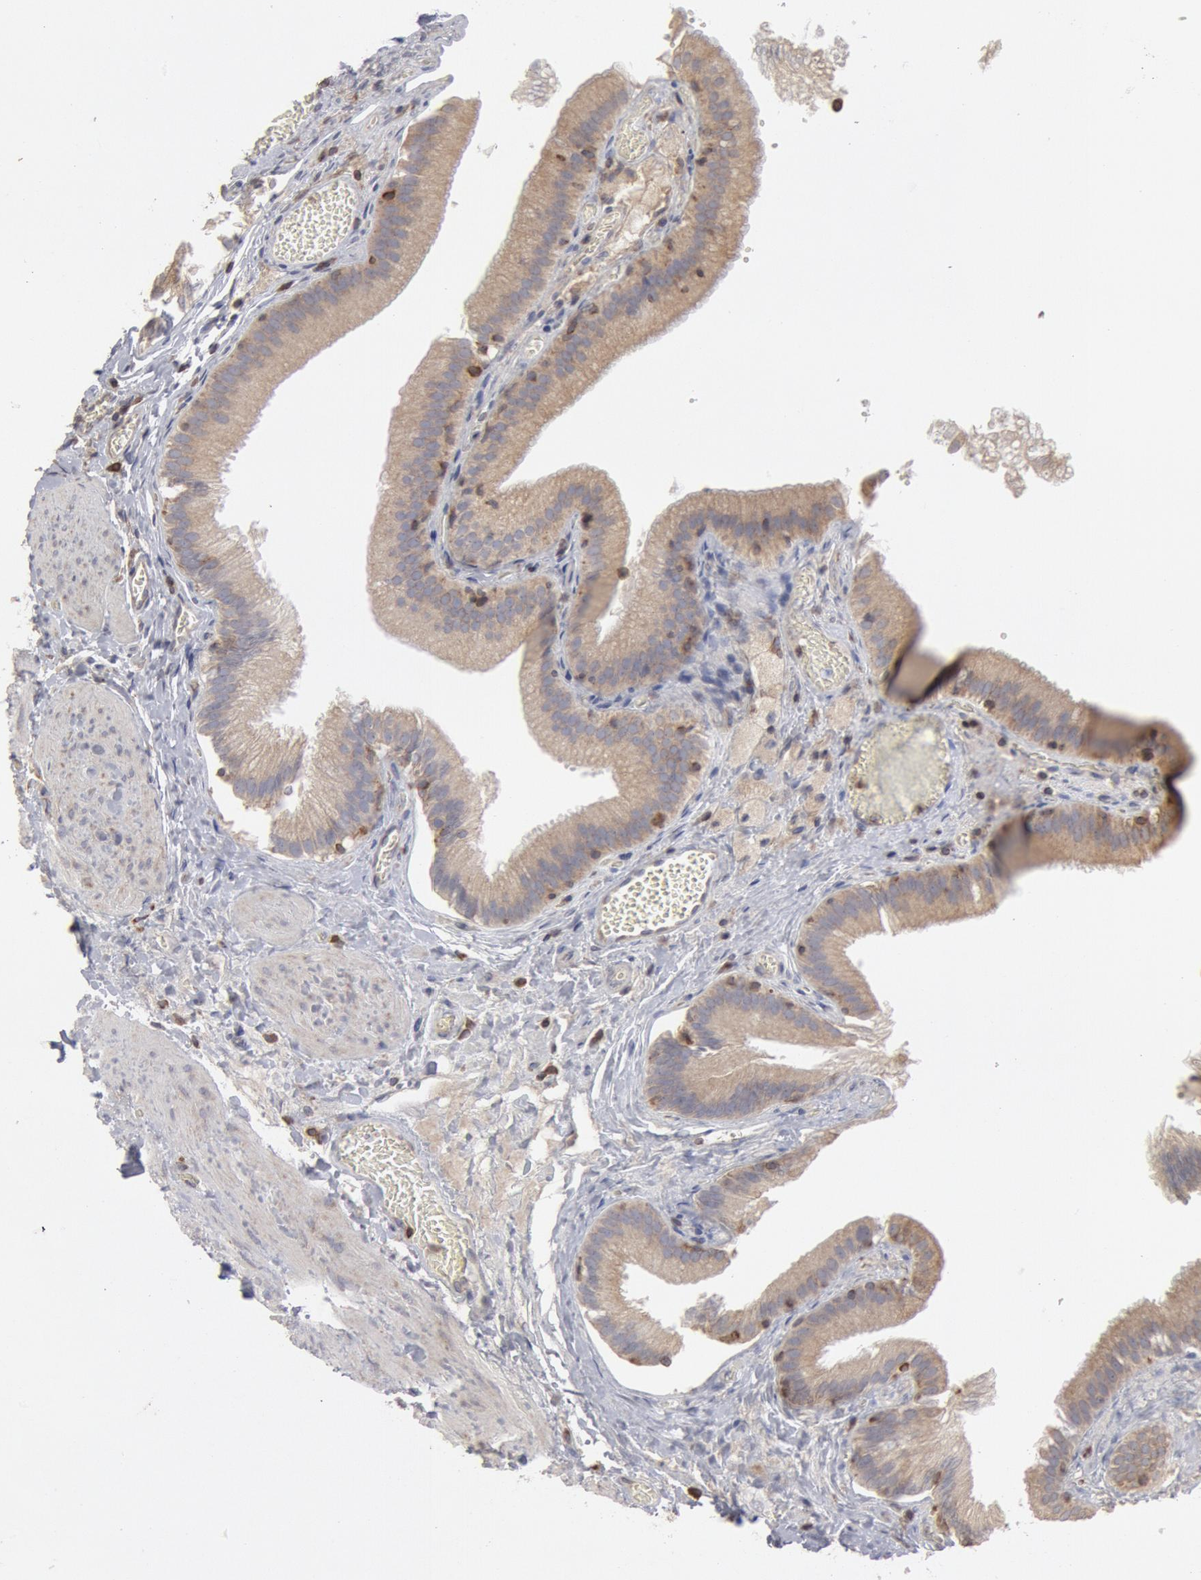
{"staining": {"intensity": "weak", "quantity": ">75%", "location": "cytoplasmic/membranous"}, "tissue": "gallbladder", "cell_type": "Glandular cells", "image_type": "normal", "snomed": [{"axis": "morphology", "description": "Normal tissue, NOS"}, {"axis": "topography", "description": "Gallbladder"}], "caption": "Human gallbladder stained with a brown dye demonstrates weak cytoplasmic/membranous positive positivity in about >75% of glandular cells.", "gene": "OSBPL8", "patient": {"sex": "female", "age": 24}}